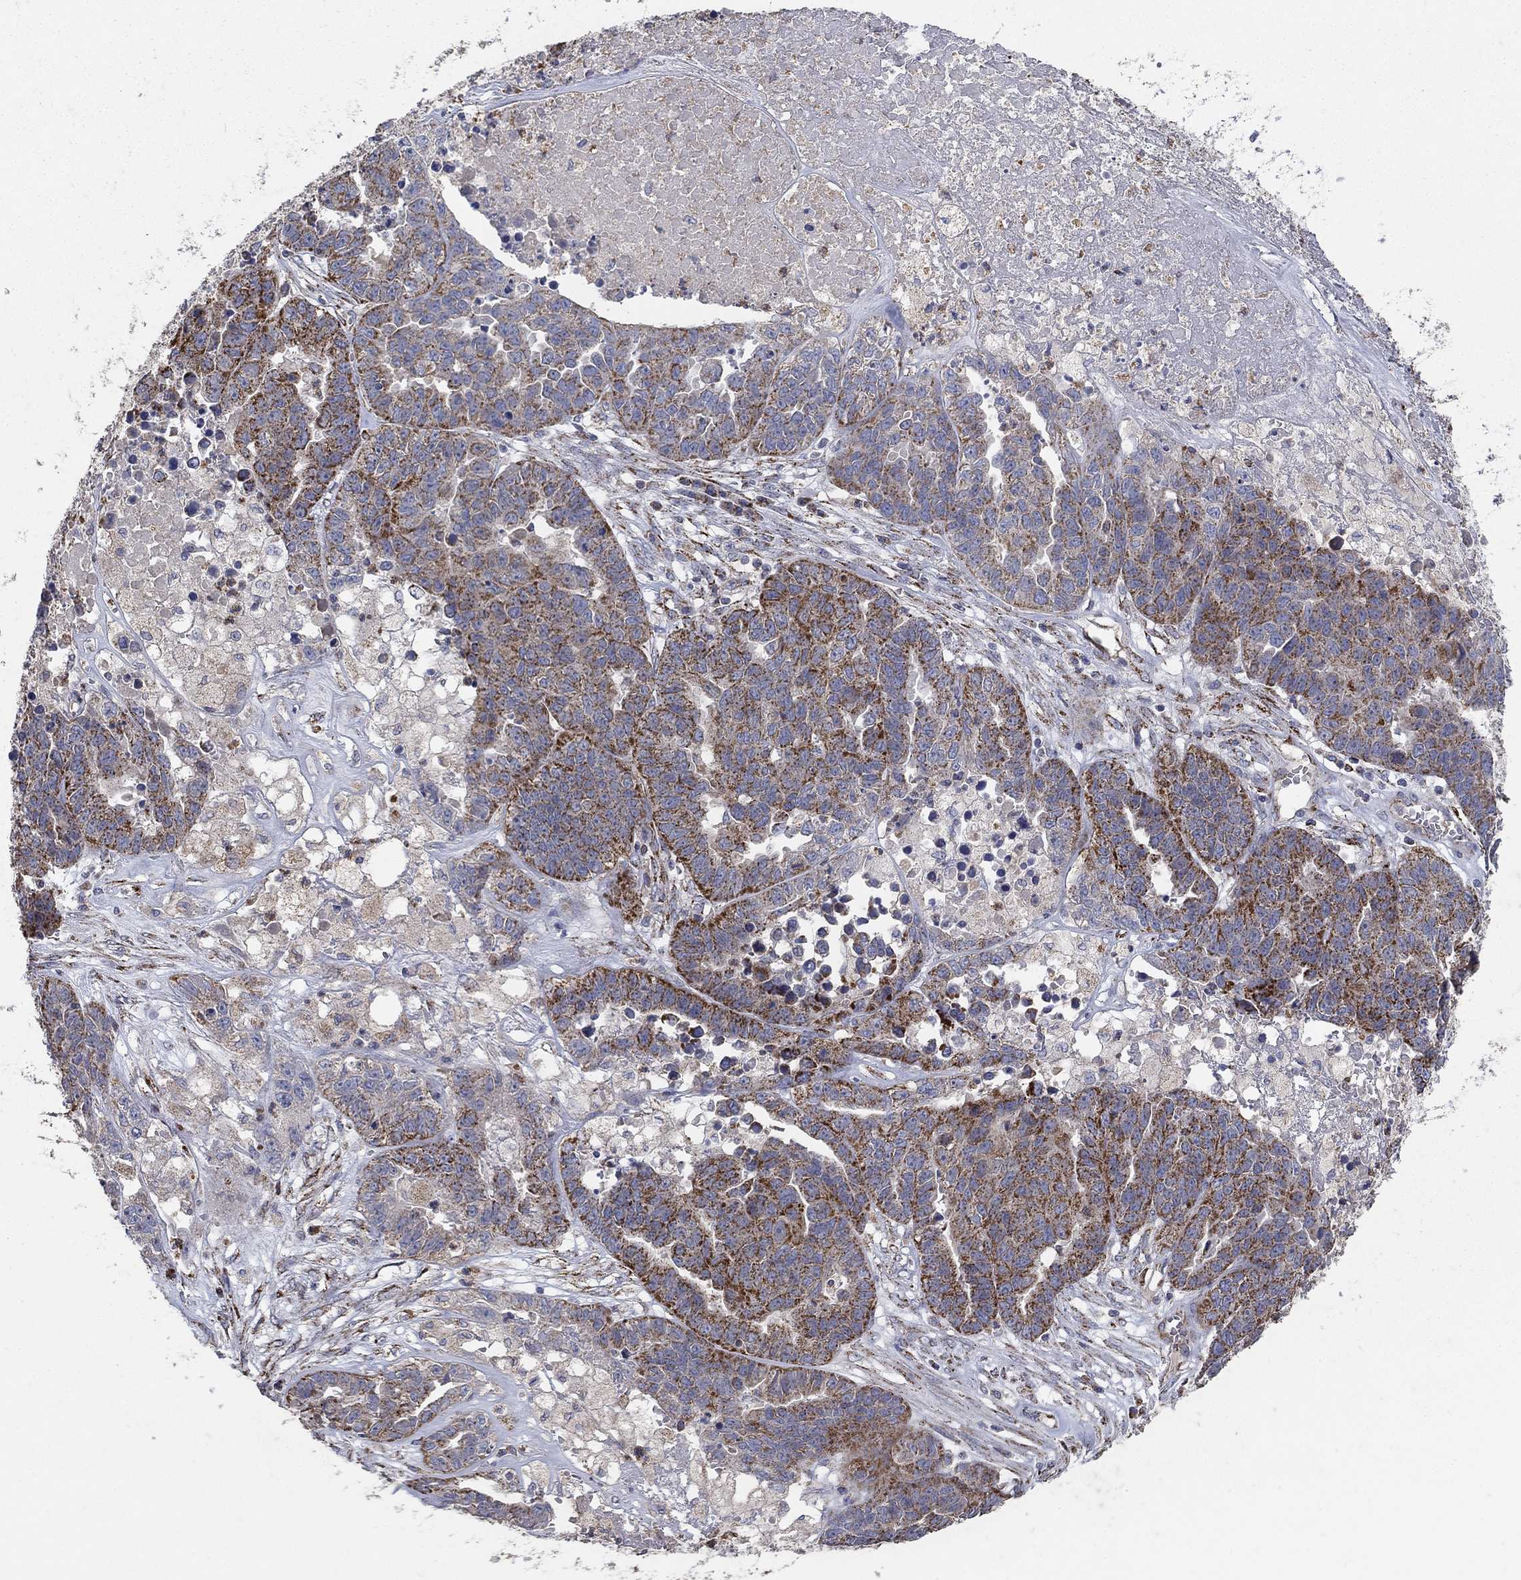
{"staining": {"intensity": "strong", "quantity": "25%-75%", "location": "cytoplasmic/membranous"}, "tissue": "ovarian cancer", "cell_type": "Tumor cells", "image_type": "cancer", "snomed": [{"axis": "morphology", "description": "Cystadenocarcinoma, serous, NOS"}, {"axis": "topography", "description": "Ovary"}], "caption": "A histopathology image of human ovarian cancer stained for a protein shows strong cytoplasmic/membranous brown staining in tumor cells. (DAB = brown stain, brightfield microscopy at high magnification).", "gene": "PNPLA2", "patient": {"sex": "female", "age": 87}}